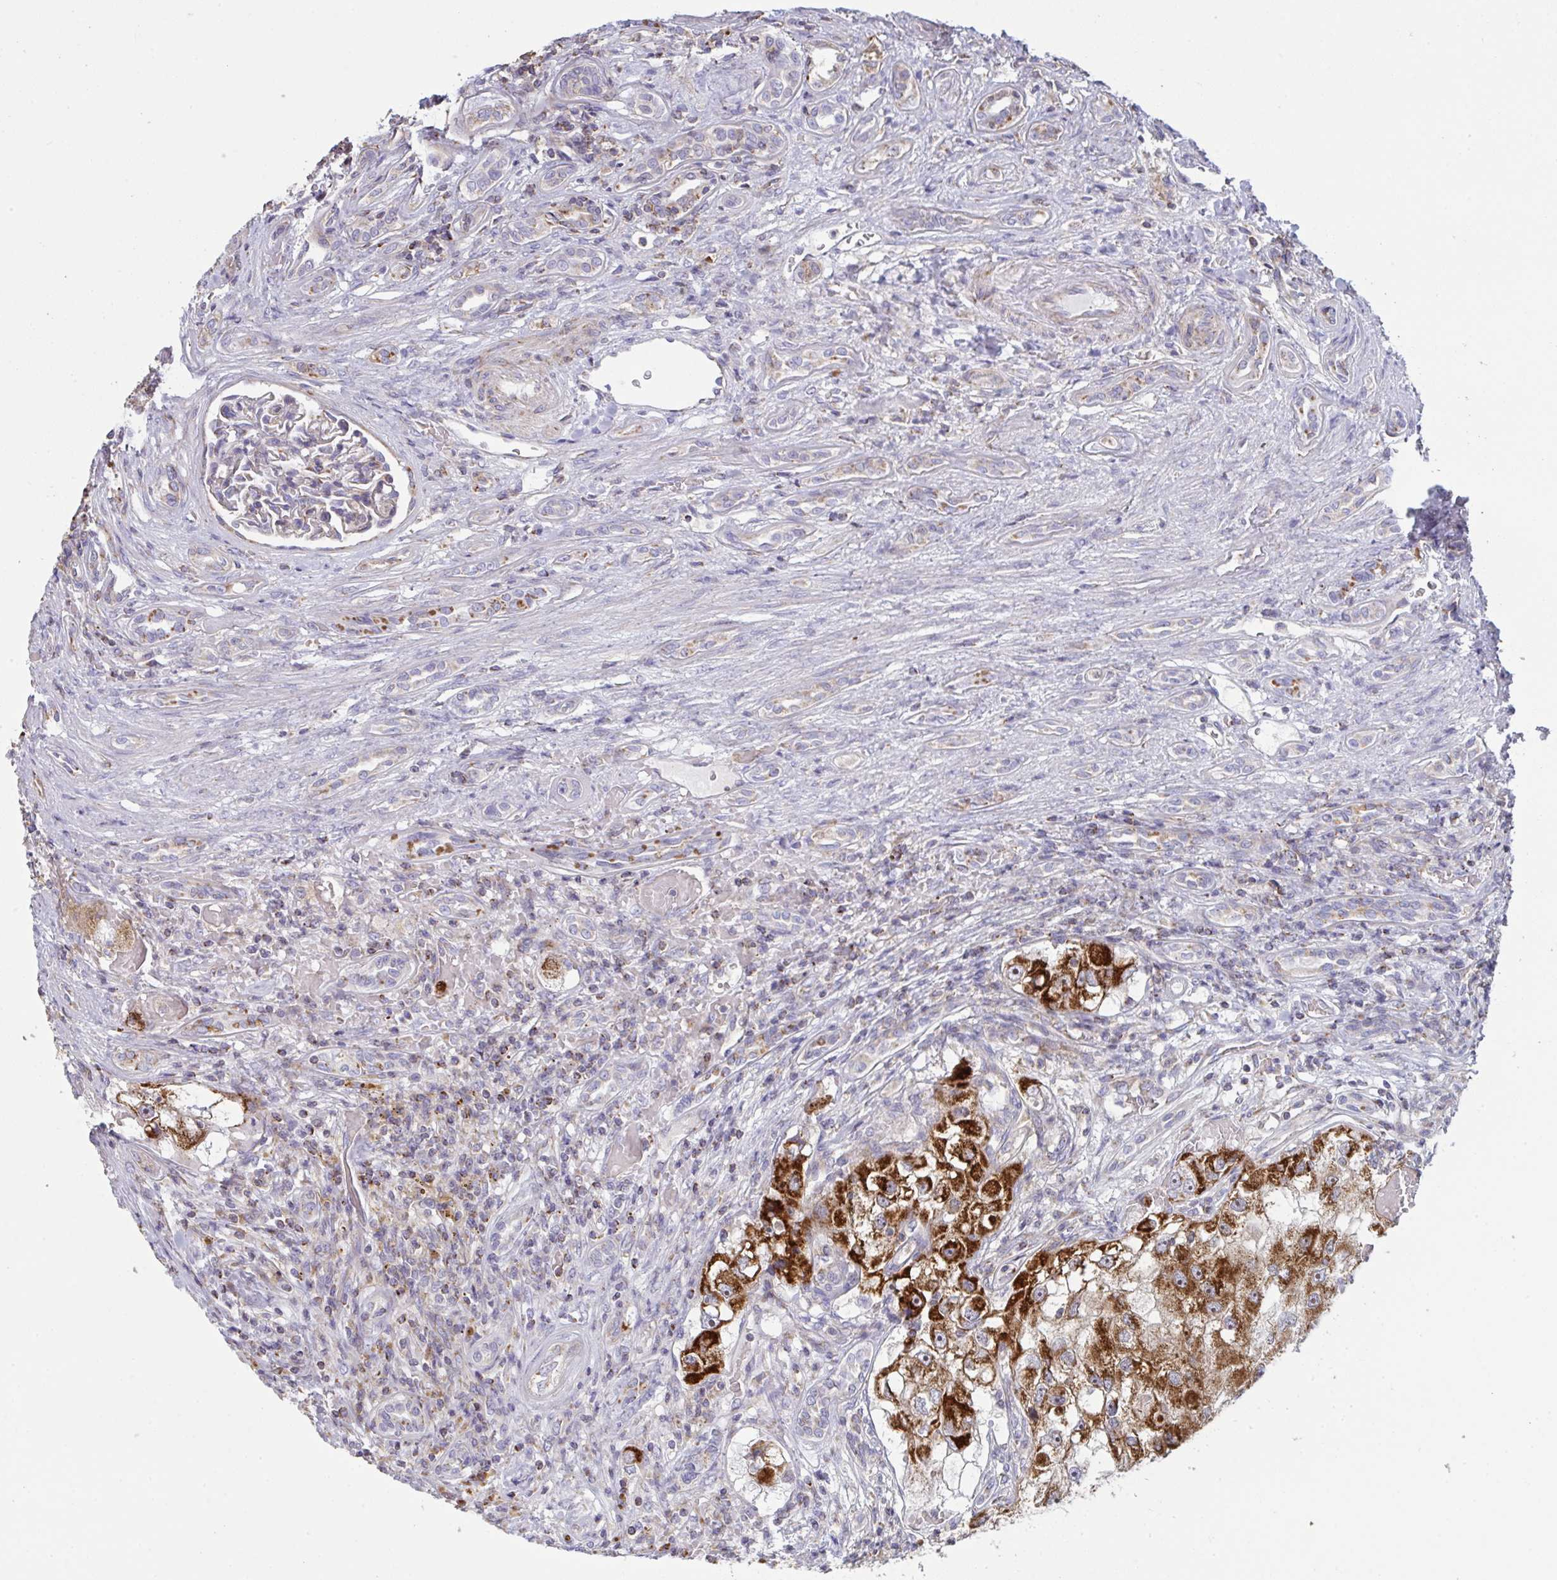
{"staining": {"intensity": "strong", "quantity": ">75%", "location": "cytoplasmic/membranous"}, "tissue": "renal cancer", "cell_type": "Tumor cells", "image_type": "cancer", "snomed": [{"axis": "morphology", "description": "Adenocarcinoma, NOS"}, {"axis": "topography", "description": "Kidney"}], "caption": "Protein staining exhibits strong cytoplasmic/membranous staining in approximately >75% of tumor cells in renal cancer (adenocarcinoma).", "gene": "MICOS10", "patient": {"sex": "male", "age": 63}}